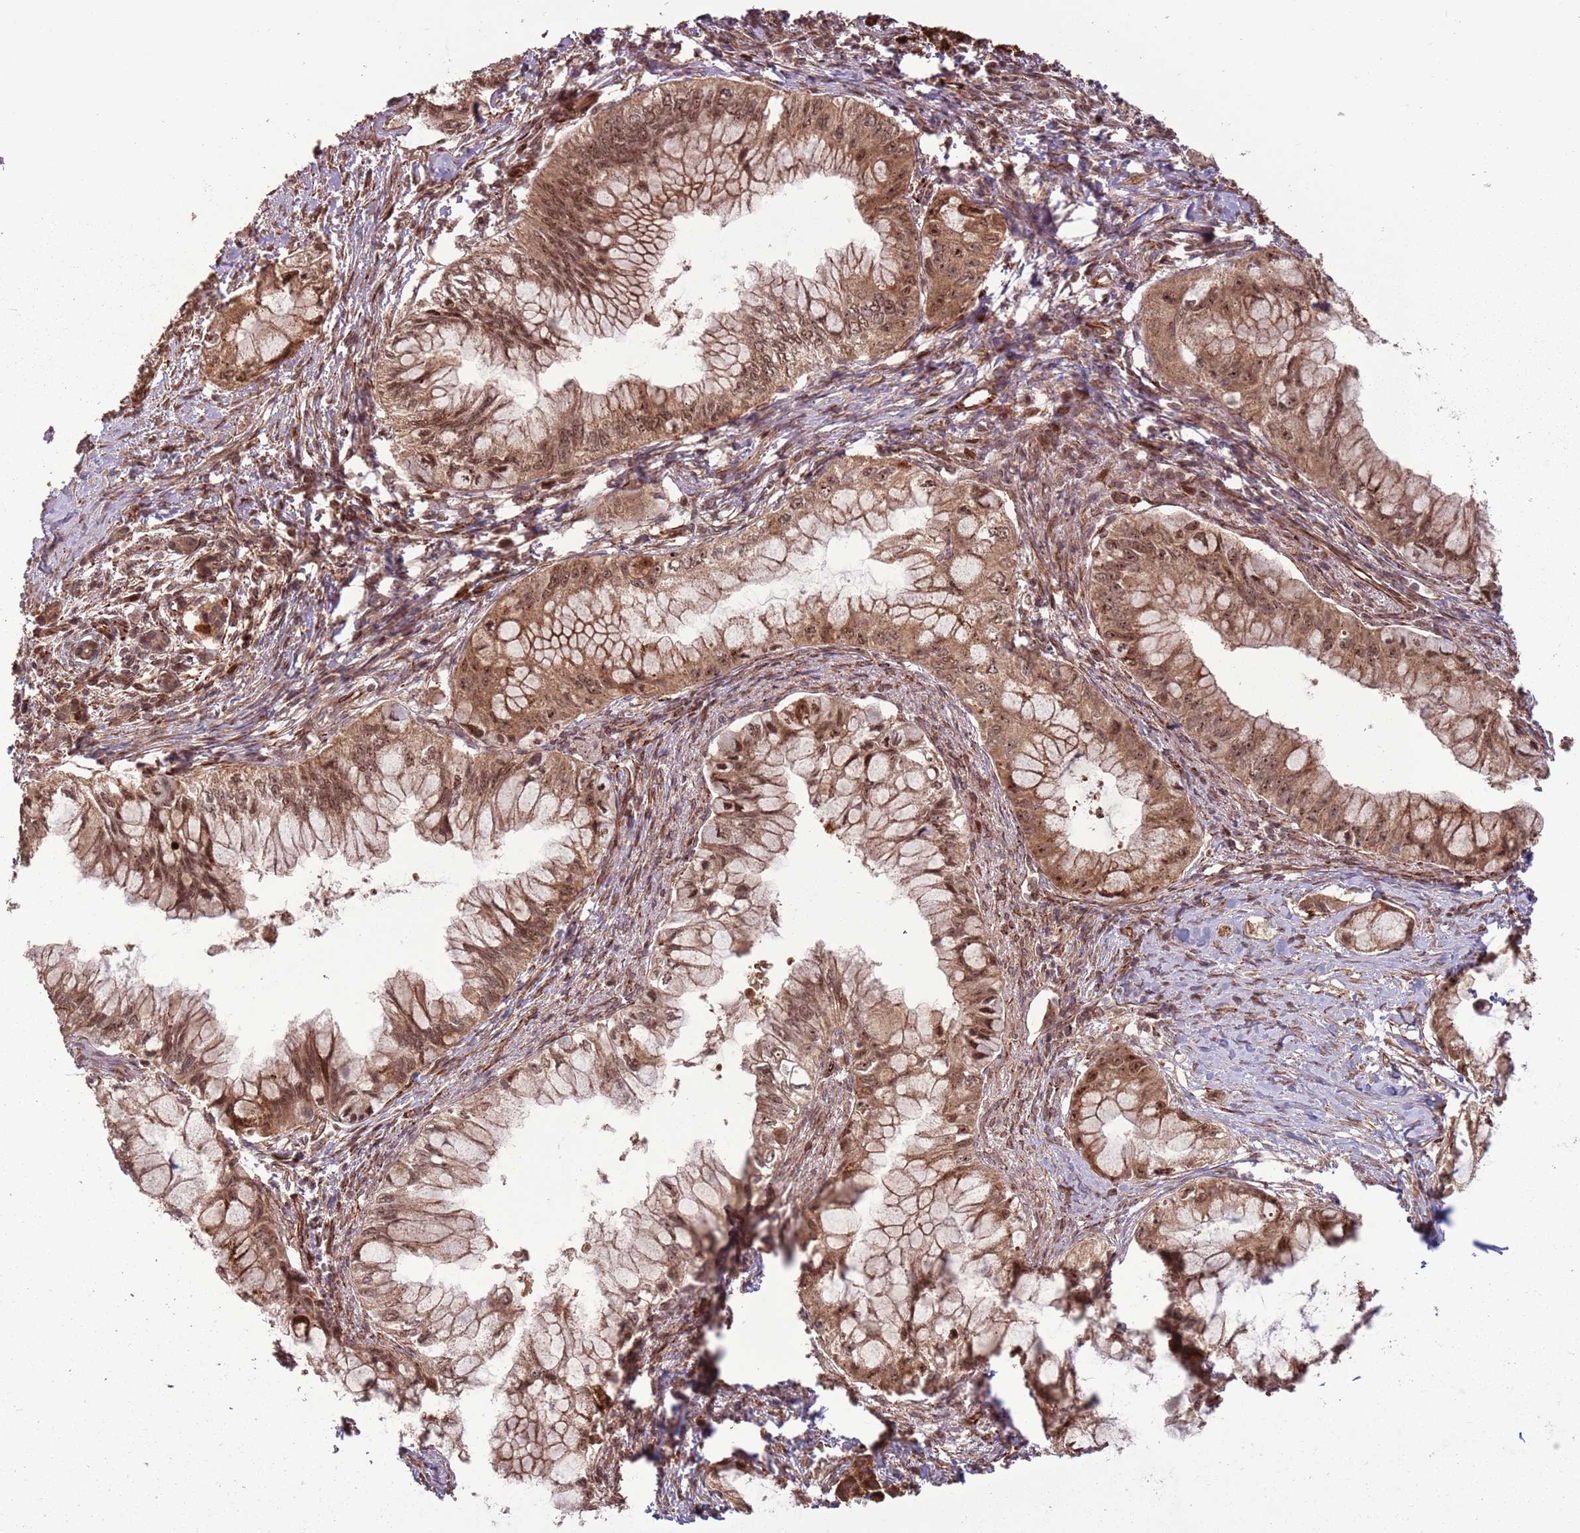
{"staining": {"intensity": "moderate", "quantity": ">75%", "location": "cytoplasmic/membranous,nuclear"}, "tissue": "pancreatic cancer", "cell_type": "Tumor cells", "image_type": "cancer", "snomed": [{"axis": "morphology", "description": "Adenocarcinoma, NOS"}, {"axis": "topography", "description": "Pancreas"}], "caption": "DAB immunohistochemical staining of pancreatic cancer demonstrates moderate cytoplasmic/membranous and nuclear protein positivity in approximately >75% of tumor cells.", "gene": "ADAMTS3", "patient": {"sex": "male", "age": 48}}